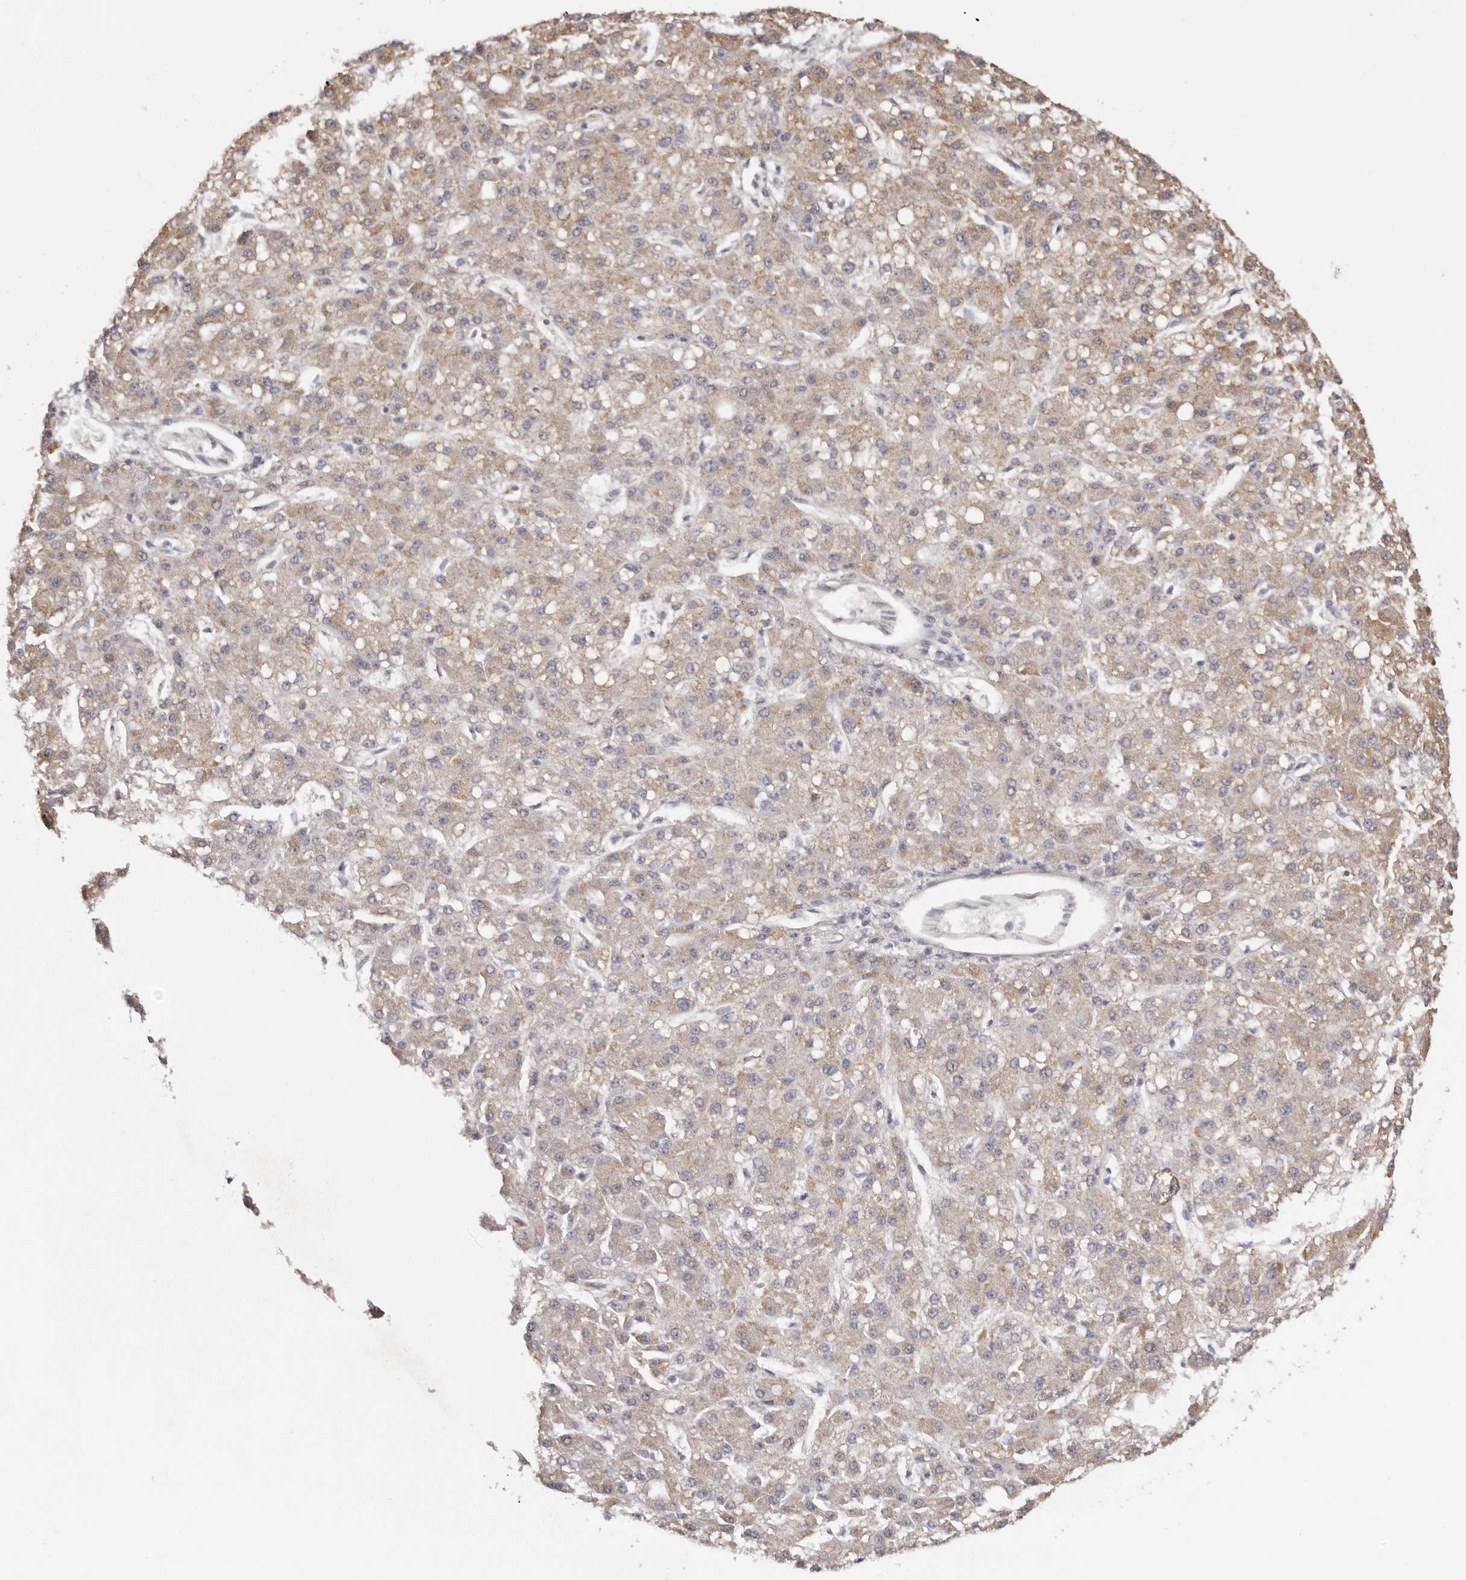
{"staining": {"intensity": "weak", "quantity": ">75%", "location": "cytoplasmic/membranous"}, "tissue": "liver cancer", "cell_type": "Tumor cells", "image_type": "cancer", "snomed": [{"axis": "morphology", "description": "Carcinoma, Hepatocellular, NOS"}, {"axis": "topography", "description": "Liver"}], "caption": "Protein staining displays weak cytoplasmic/membranous staining in approximately >75% of tumor cells in liver hepatocellular carcinoma. (Stains: DAB in brown, nuclei in blue, Microscopy: brightfield microscopy at high magnification).", "gene": "EGR3", "patient": {"sex": "male", "age": 67}}